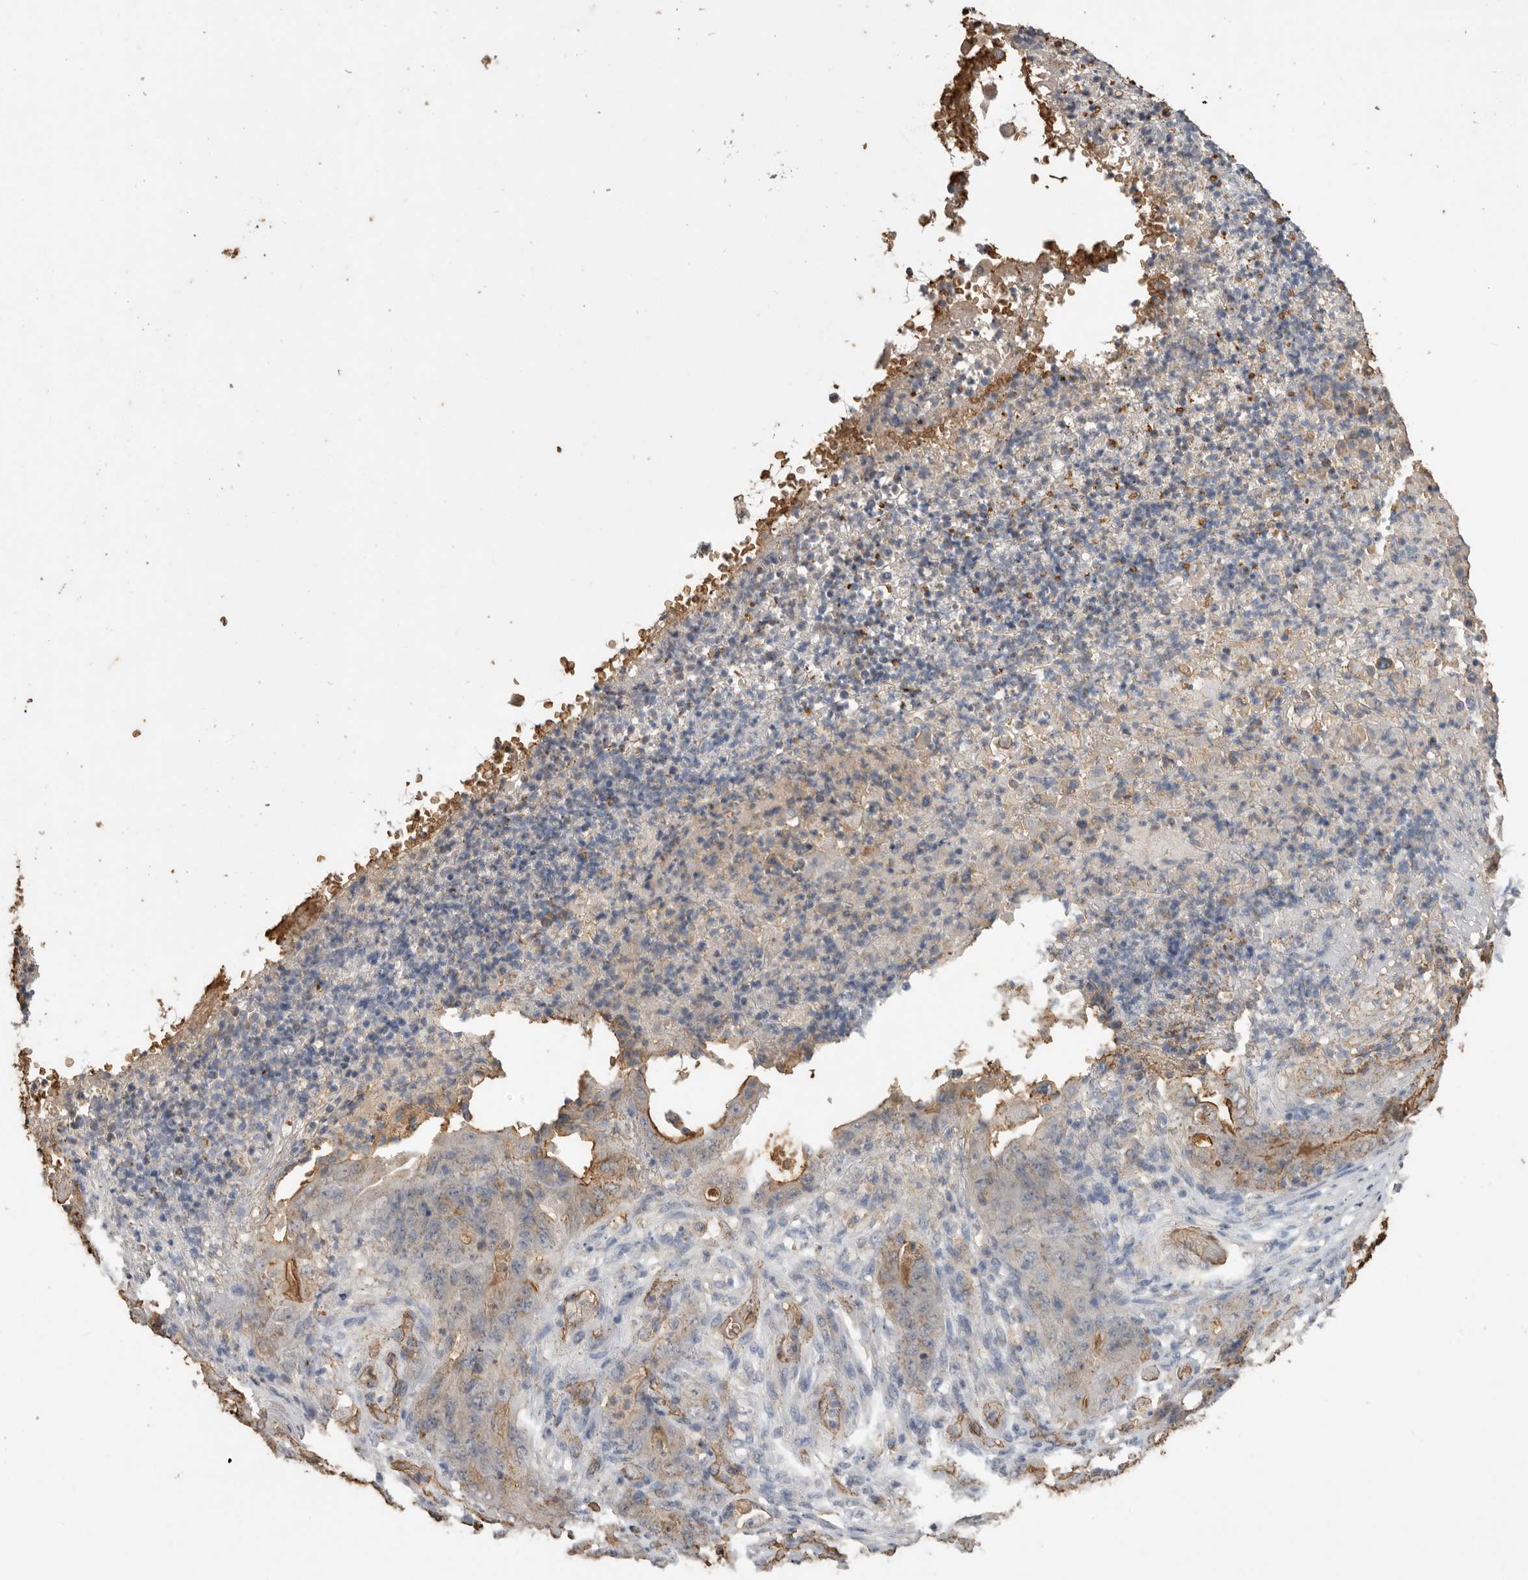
{"staining": {"intensity": "weak", "quantity": "<25%", "location": "cytoplasmic/membranous"}, "tissue": "stomach cancer", "cell_type": "Tumor cells", "image_type": "cancer", "snomed": [{"axis": "morphology", "description": "Adenocarcinoma, NOS"}, {"axis": "topography", "description": "Stomach"}], "caption": "Immunohistochemistry (IHC) histopathology image of stomach cancer stained for a protein (brown), which shows no staining in tumor cells.", "gene": "IL27", "patient": {"sex": "female", "age": 73}}